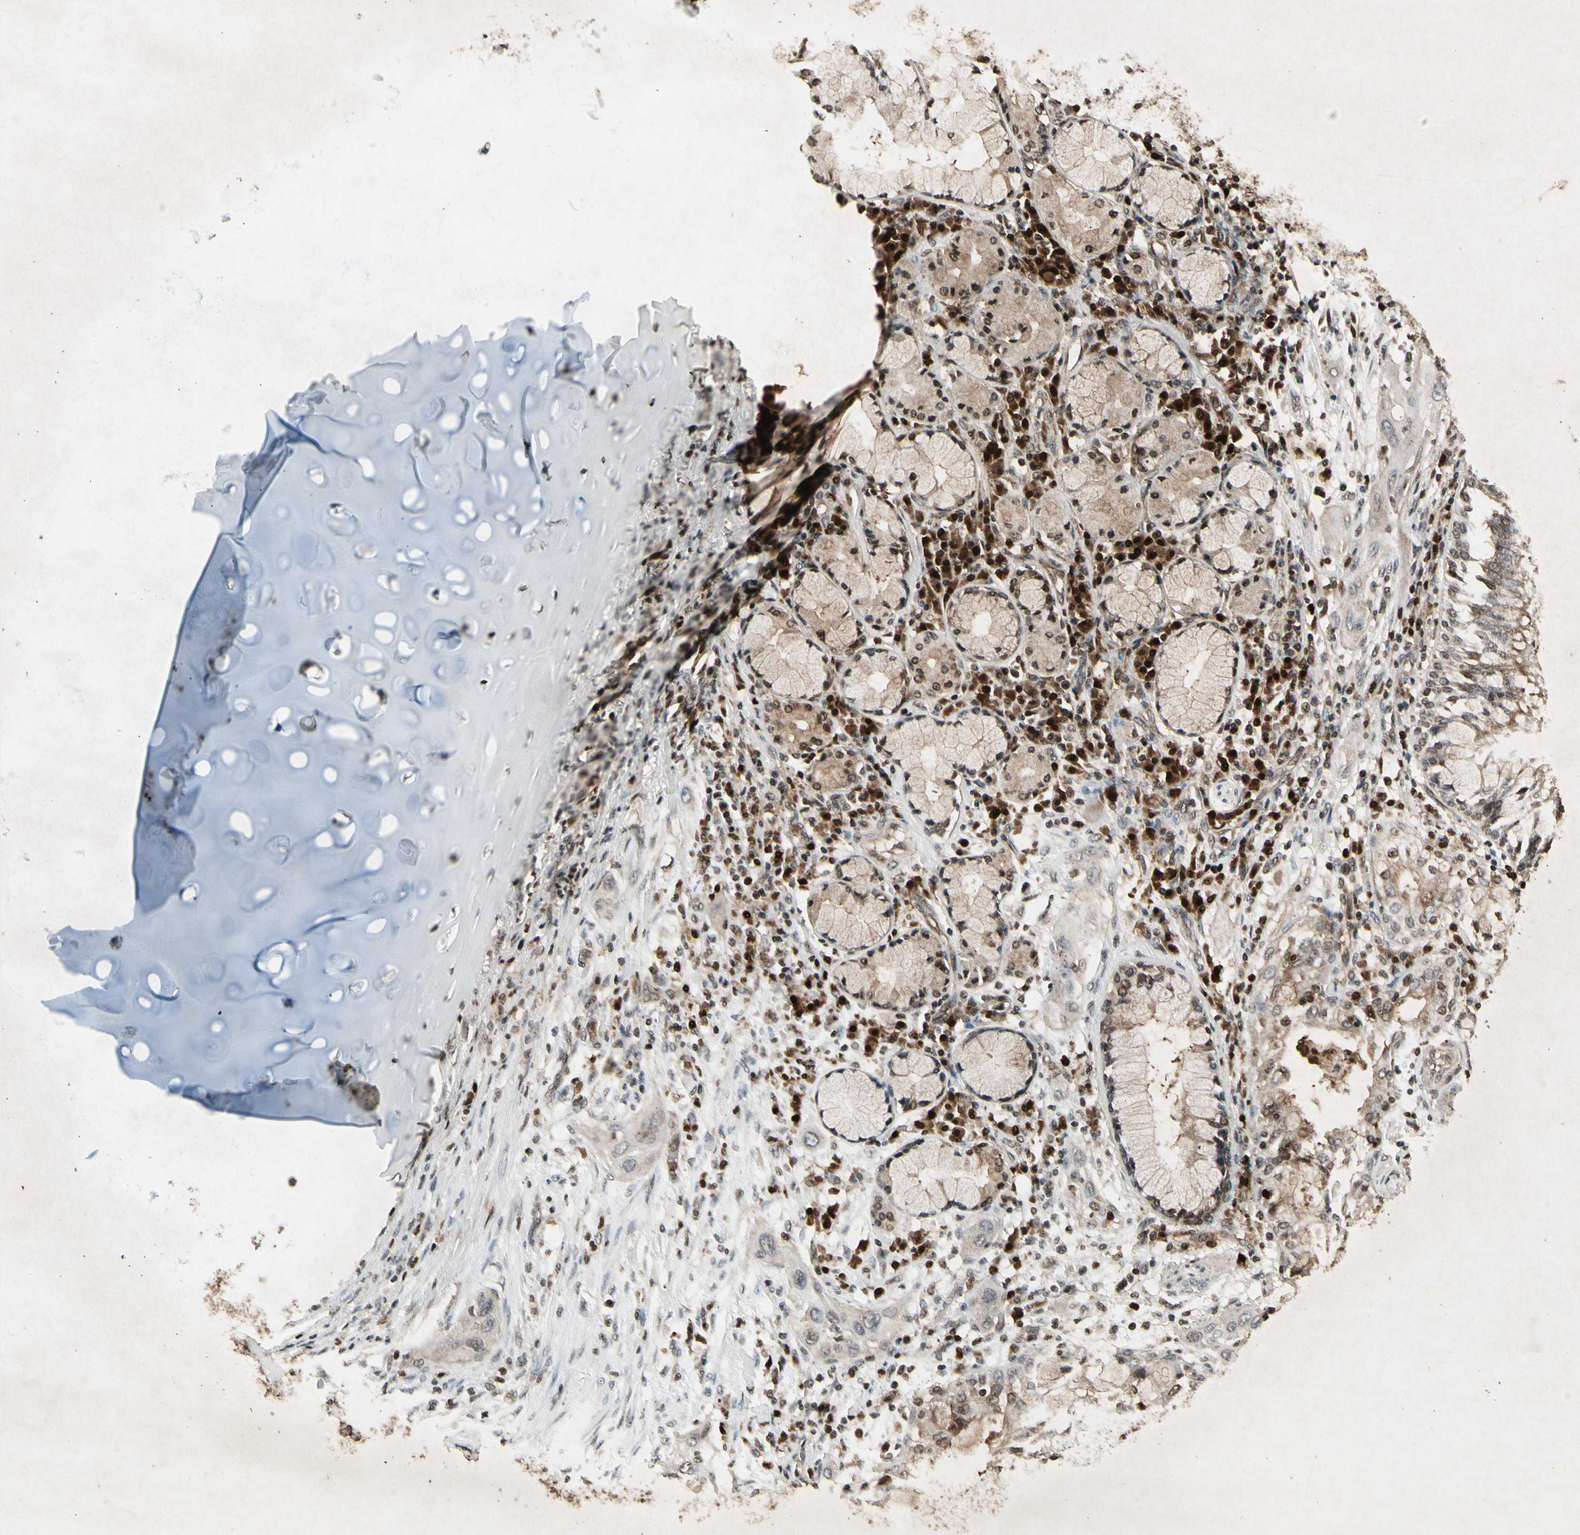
{"staining": {"intensity": "weak", "quantity": ">75%", "location": "cytoplasmic/membranous"}, "tissue": "lung cancer", "cell_type": "Tumor cells", "image_type": "cancer", "snomed": [{"axis": "morphology", "description": "Squamous cell carcinoma, NOS"}, {"axis": "topography", "description": "Lung"}], "caption": "Immunohistochemistry (IHC) of squamous cell carcinoma (lung) demonstrates low levels of weak cytoplasmic/membranous positivity in about >75% of tumor cells. Ihc stains the protein of interest in brown and the nuclei are stained blue.", "gene": "GLRX", "patient": {"sex": "female", "age": 47}}